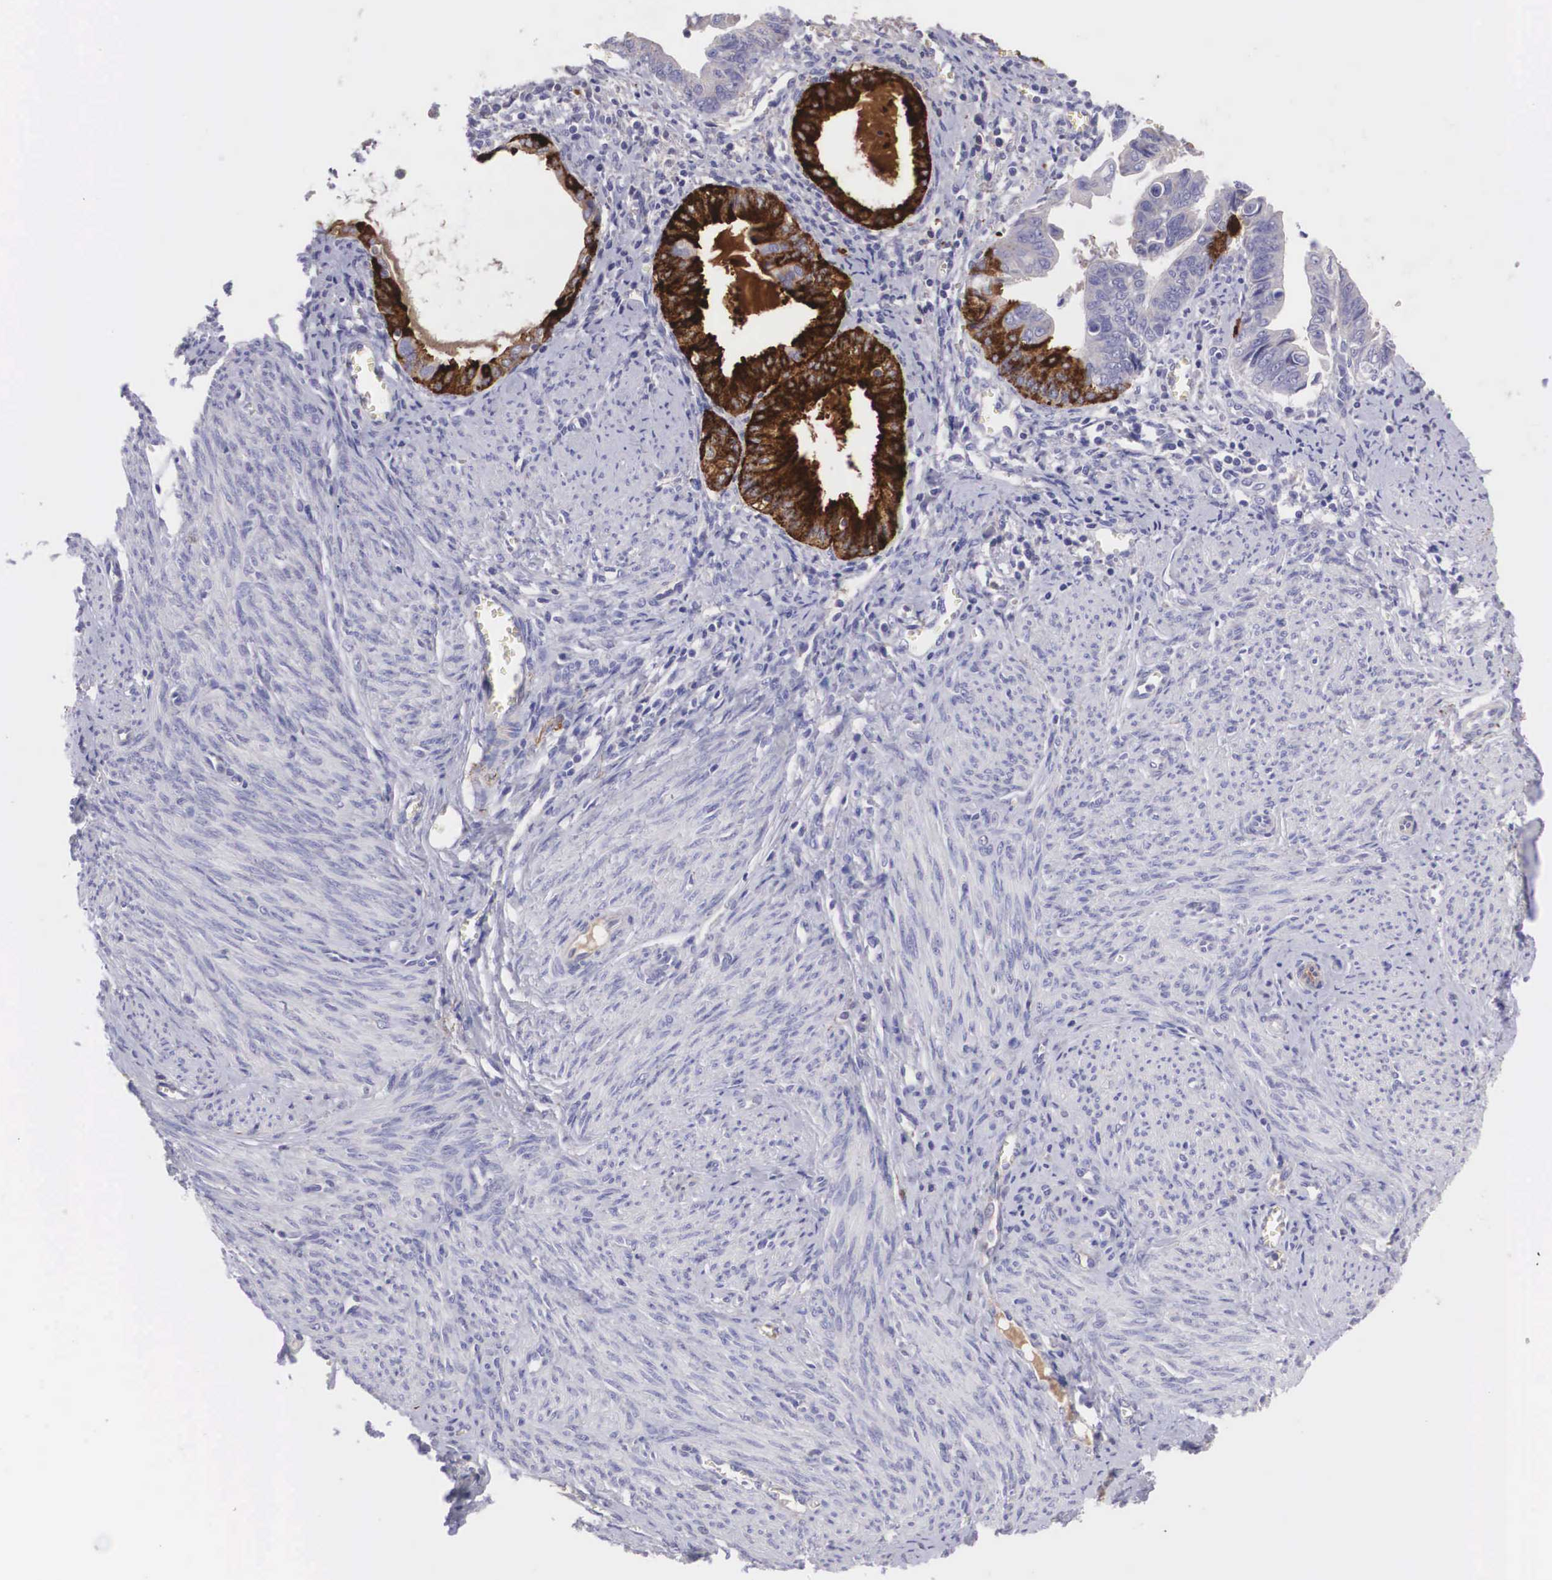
{"staining": {"intensity": "strong", "quantity": "25%-75%", "location": "cytoplasmic/membranous"}, "tissue": "endometrial cancer", "cell_type": "Tumor cells", "image_type": "cancer", "snomed": [{"axis": "morphology", "description": "Adenocarcinoma, NOS"}, {"axis": "topography", "description": "Endometrium"}], "caption": "A high amount of strong cytoplasmic/membranous staining is appreciated in about 25%-75% of tumor cells in endometrial cancer (adenocarcinoma) tissue.", "gene": "CLU", "patient": {"sex": "female", "age": 75}}